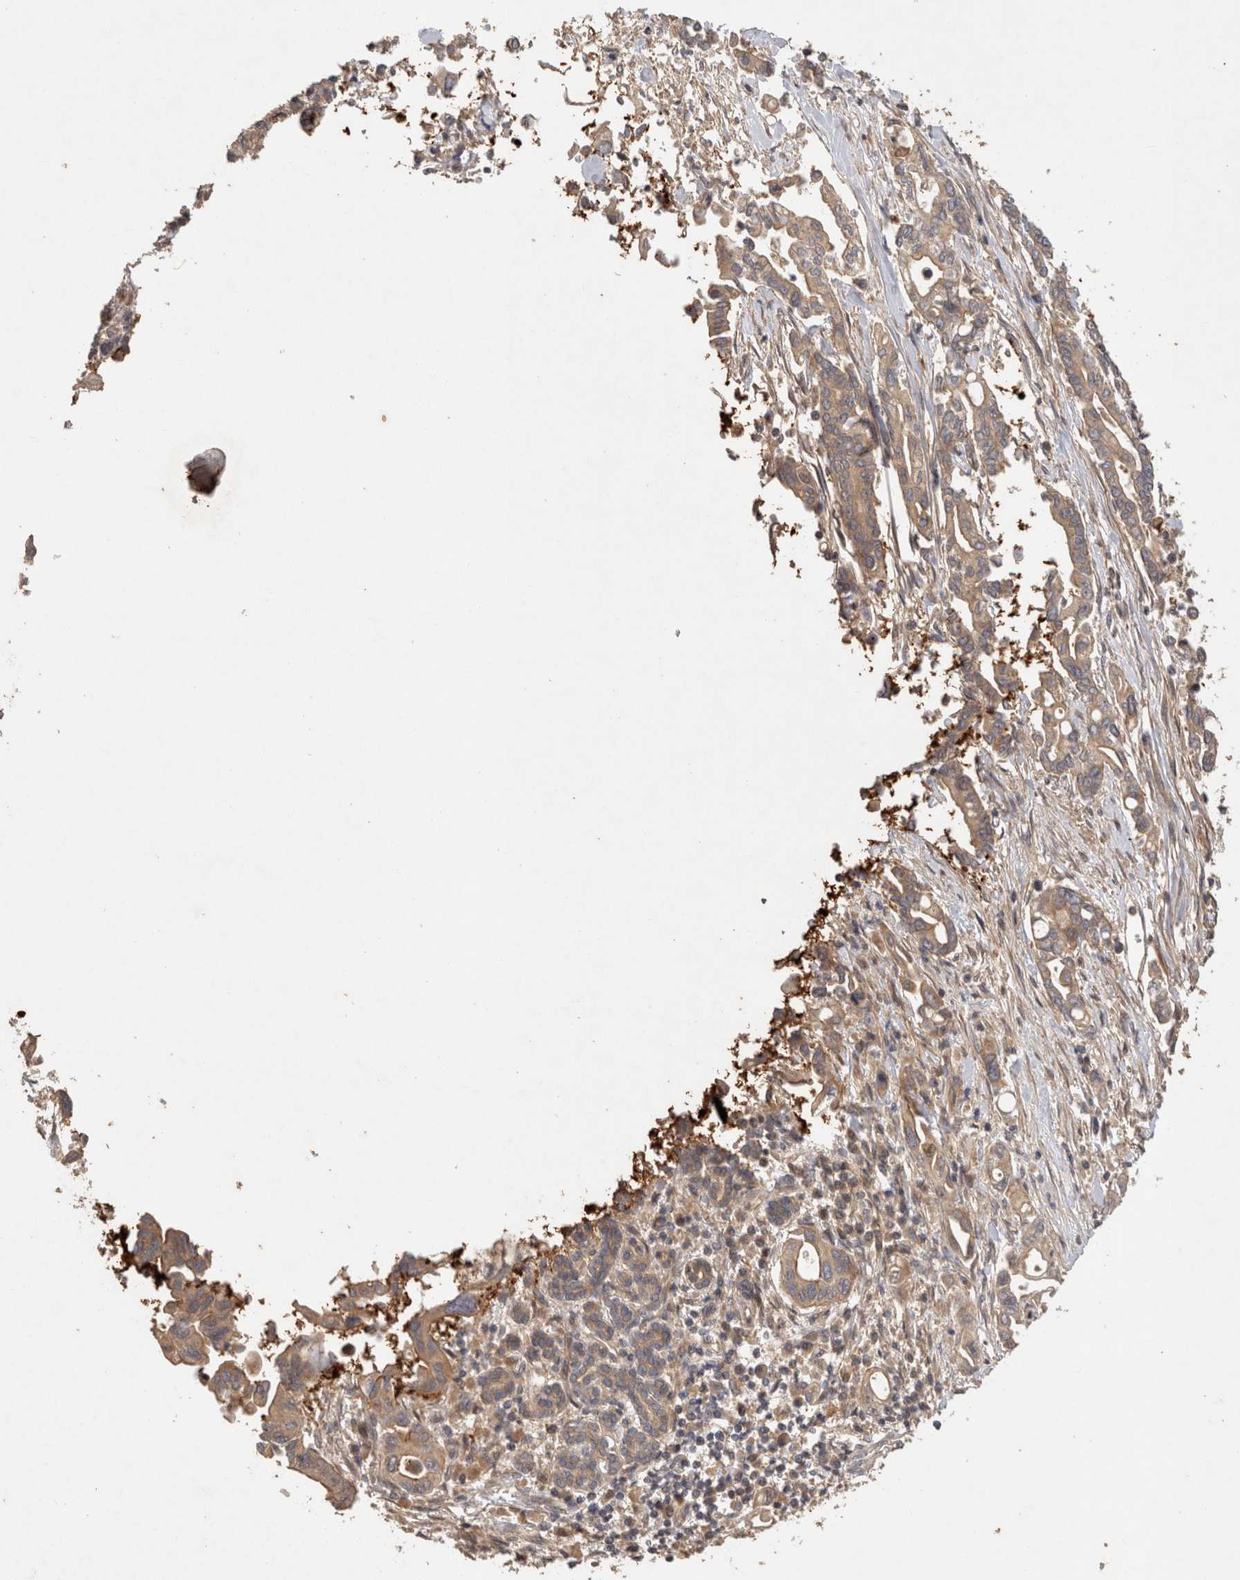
{"staining": {"intensity": "weak", "quantity": ">75%", "location": "cytoplasmic/membranous"}, "tissue": "pancreatic cancer", "cell_type": "Tumor cells", "image_type": "cancer", "snomed": [{"axis": "morphology", "description": "Adenocarcinoma, NOS"}, {"axis": "topography", "description": "Pancreas"}], "caption": "The photomicrograph demonstrates staining of pancreatic cancer, revealing weak cytoplasmic/membranous protein positivity (brown color) within tumor cells.", "gene": "PPP1R42", "patient": {"sex": "female", "age": 57}}